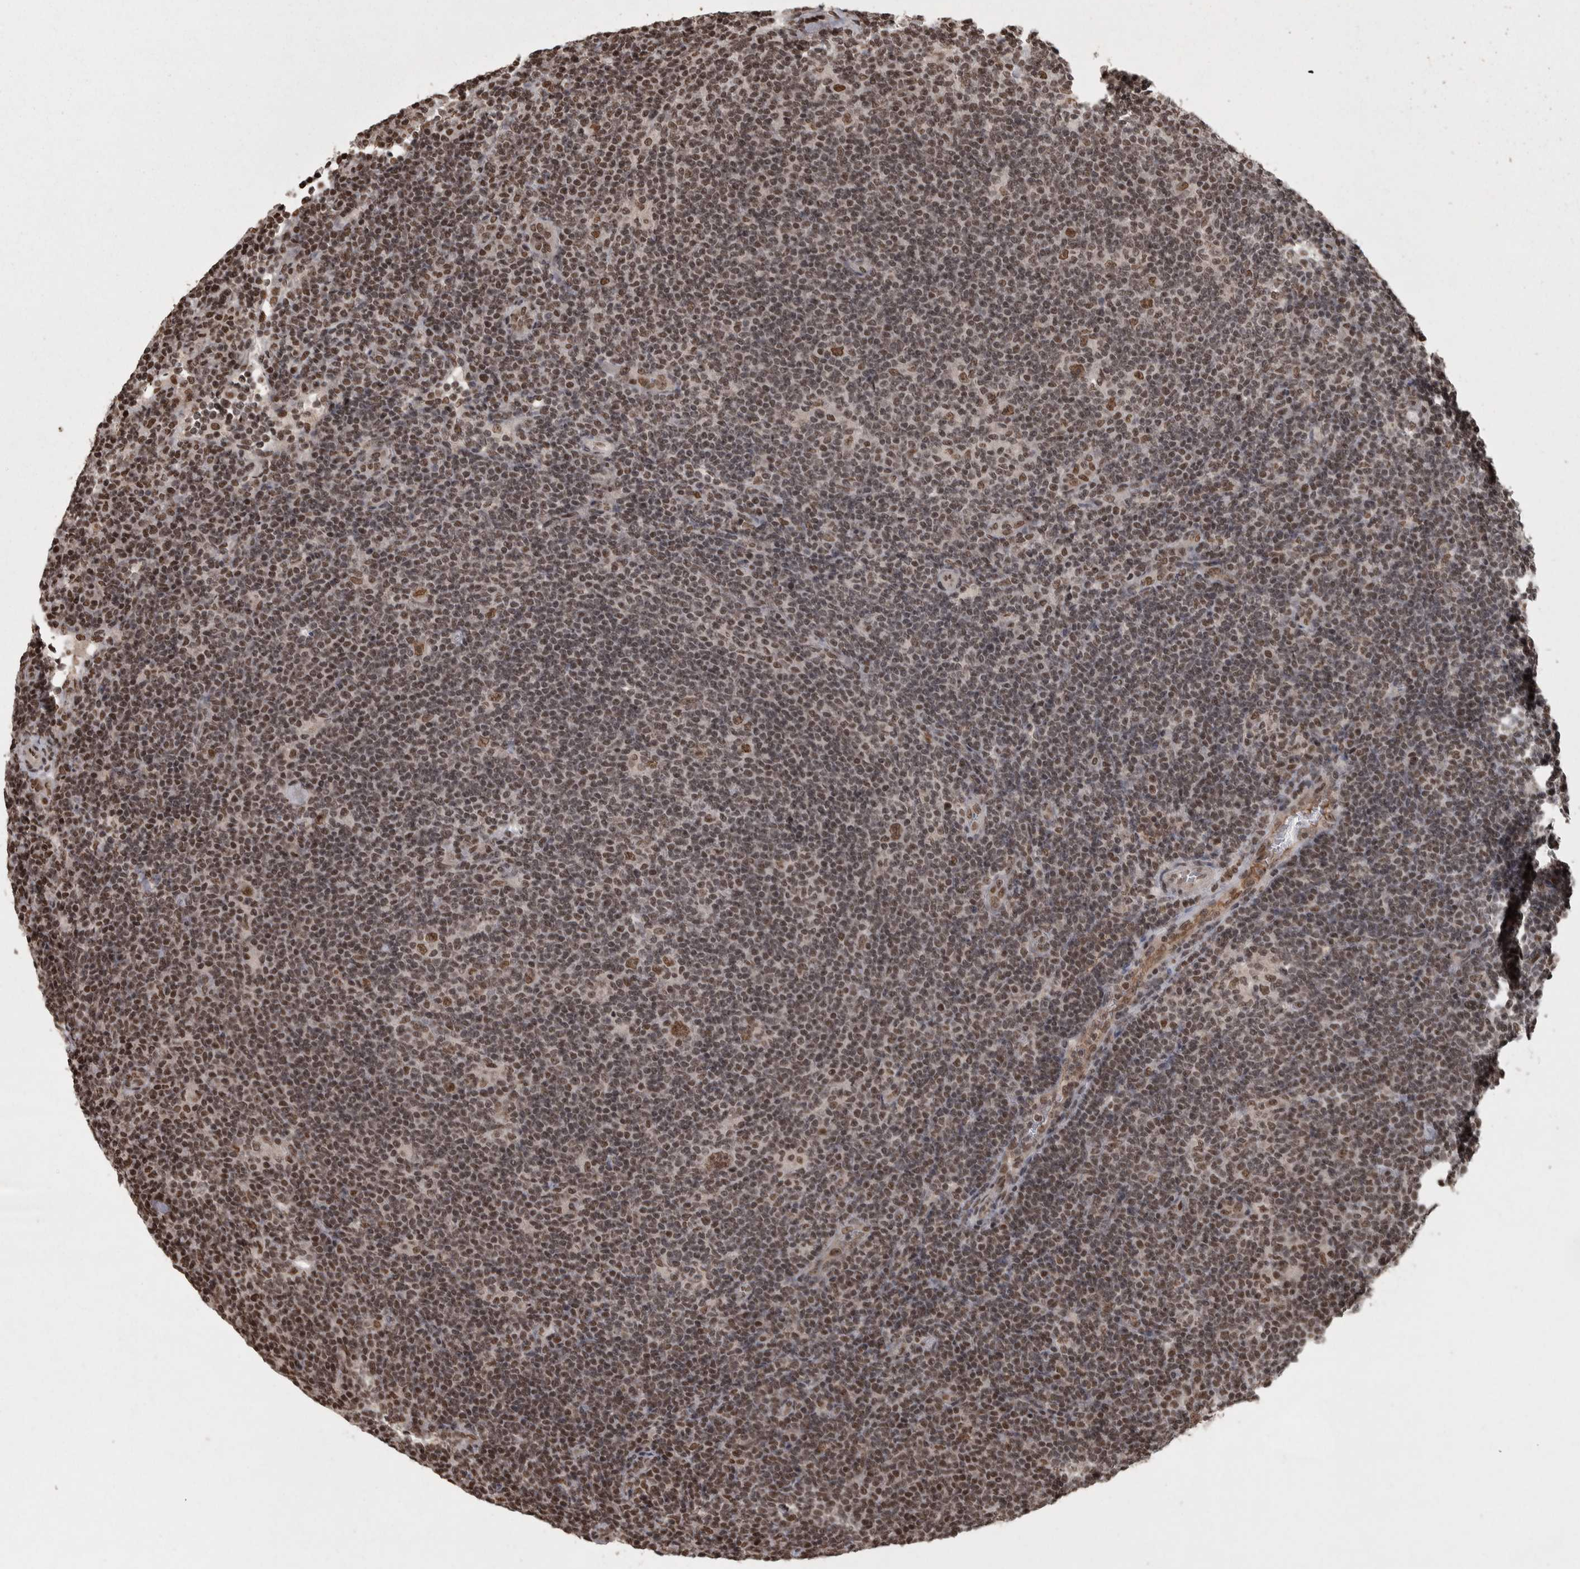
{"staining": {"intensity": "moderate", "quantity": ">75%", "location": "nuclear"}, "tissue": "lymphoma", "cell_type": "Tumor cells", "image_type": "cancer", "snomed": [{"axis": "morphology", "description": "Hodgkin's disease, NOS"}, {"axis": "topography", "description": "Lymph node"}], "caption": "Lymphoma tissue shows moderate nuclear expression in about >75% of tumor cells", "gene": "ZFHX4", "patient": {"sex": "female", "age": 57}}